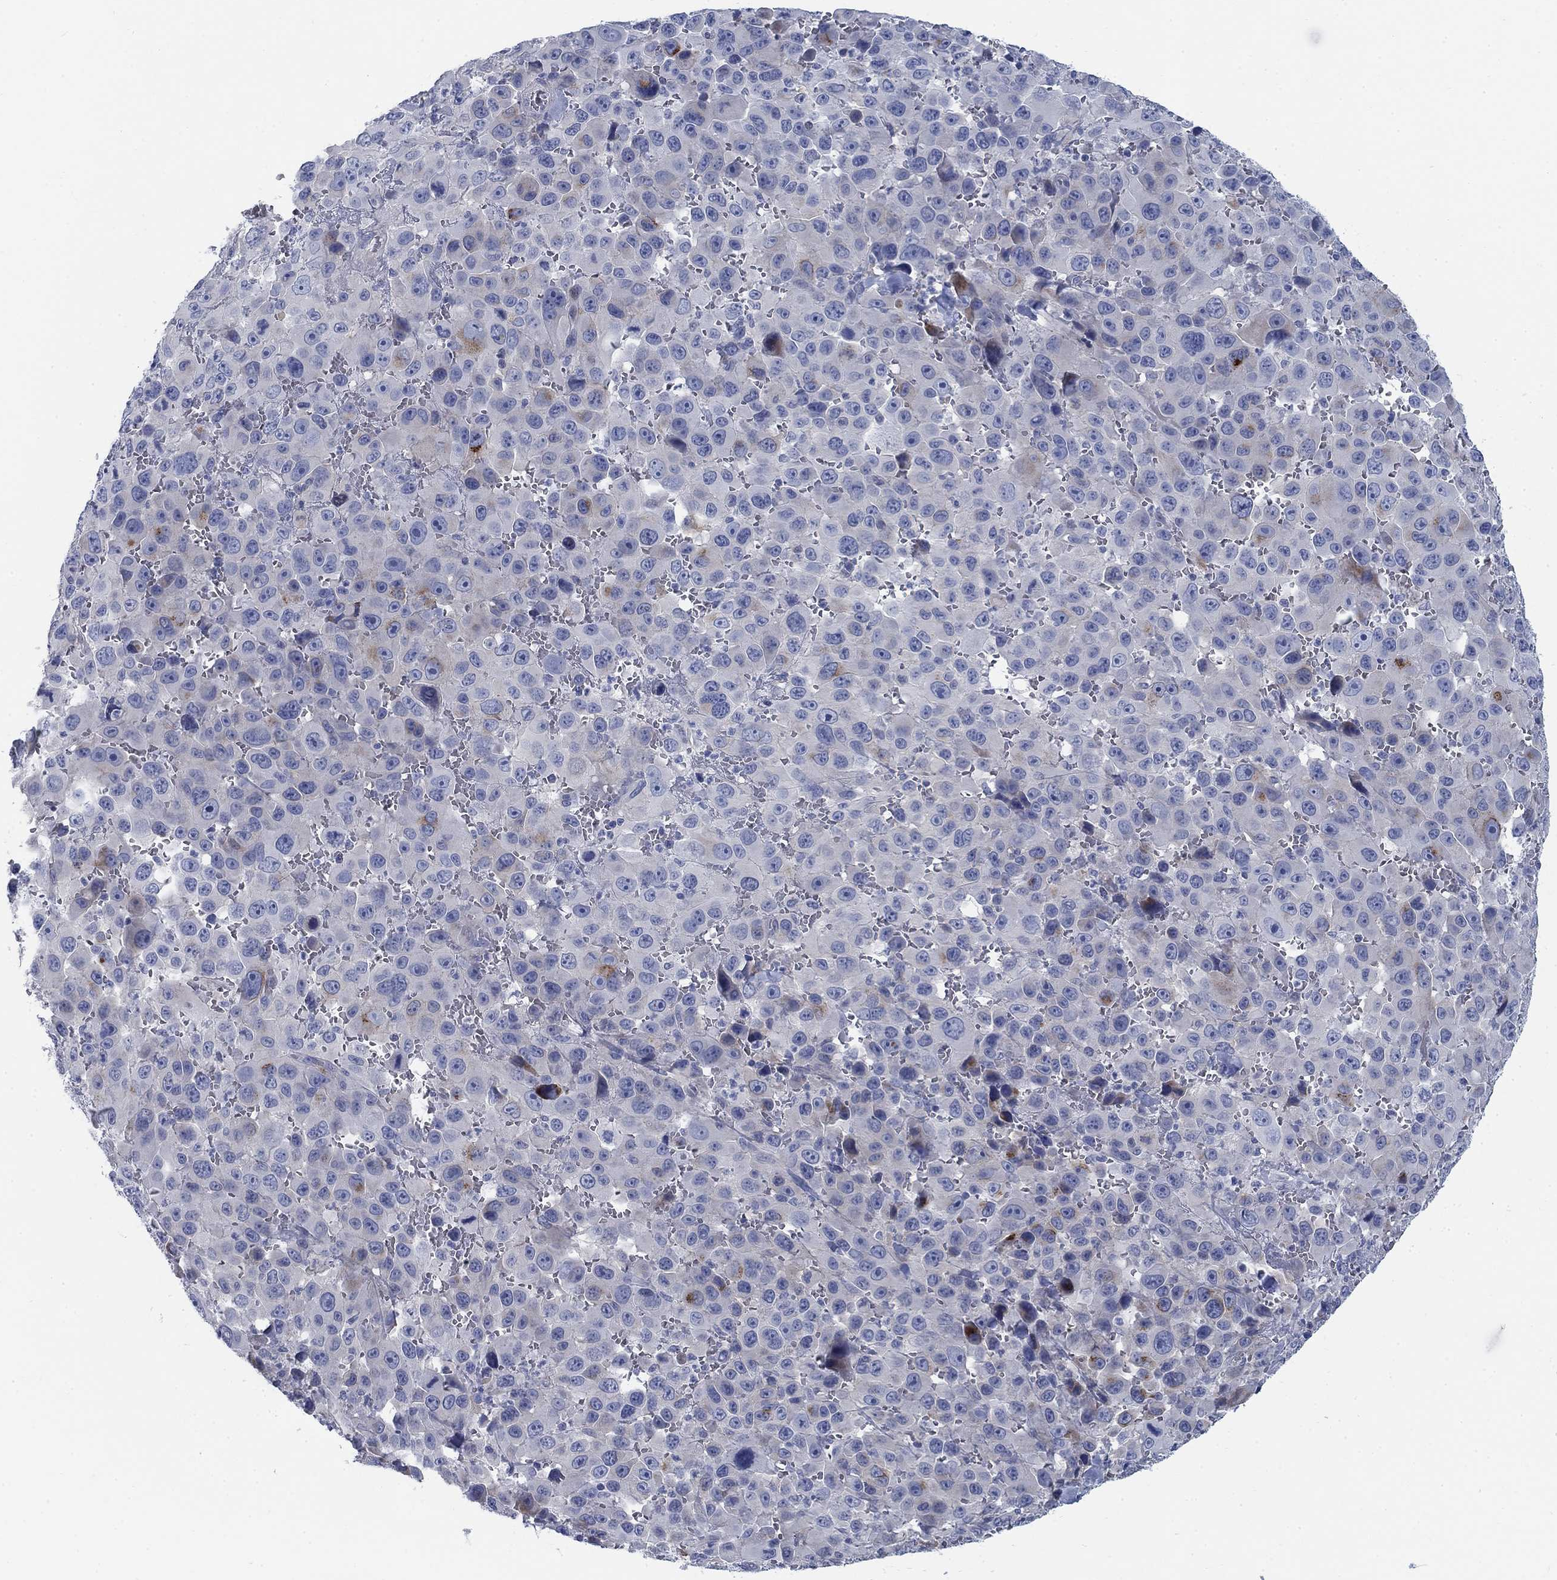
{"staining": {"intensity": "negative", "quantity": "none", "location": "none"}, "tissue": "melanoma", "cell_type": "Tumor cells", "image_type": "cancer", "snomed": [{"axis": "morphology", "description": "Malignant melanoma, NOS"}, {"axis": "topography", "description": "Skin"}], "caption": "Immunohistochemistry (IHC) image of human malignant melanoma stained for a protein (brown), which exhibits no staining in tumor cells.", "gene": "DNER", "patient": {"sex": "female", "age": 91}}